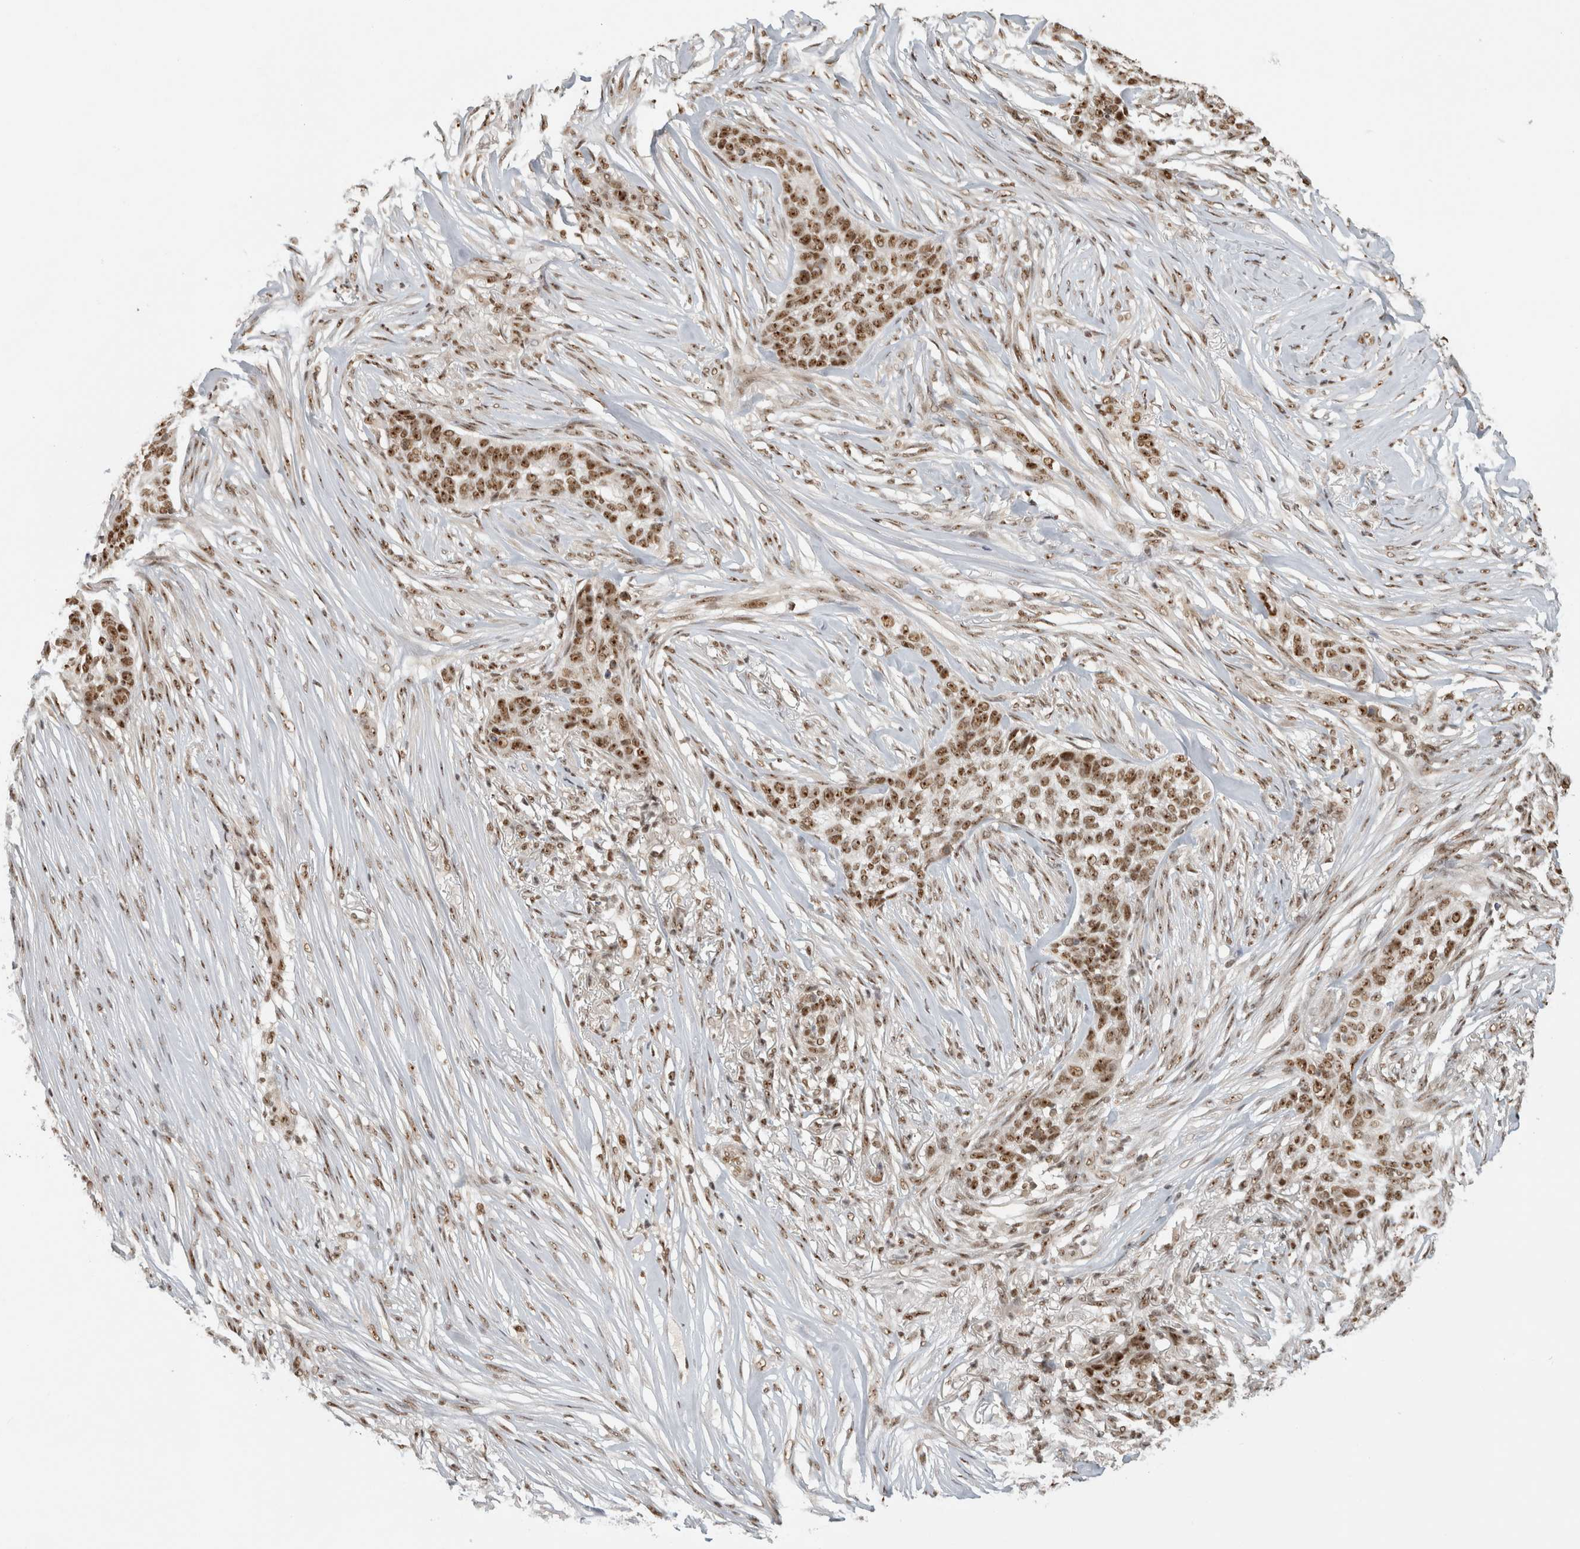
{"staining": {"intensity": "moderate", "quantity": ">75%", "location": "nuclear"}, "tissue": "skin cancer", "cell_type": "Tumor cells", "image_type": "cancer", "snomed": [{"axis": "morphology", "description": "Basal cell carcinoma"}, {"axis": "topography", "description": "Skin"}], "caption": "The image displays immunohistochemical staining of skin basal cell carcinoma. There is moderate nuclear staining is appreciated in approximately >75% of tumor cells.", "gene": "EBNA1BP2", "patient": {"sex": "male", "age": 85}}